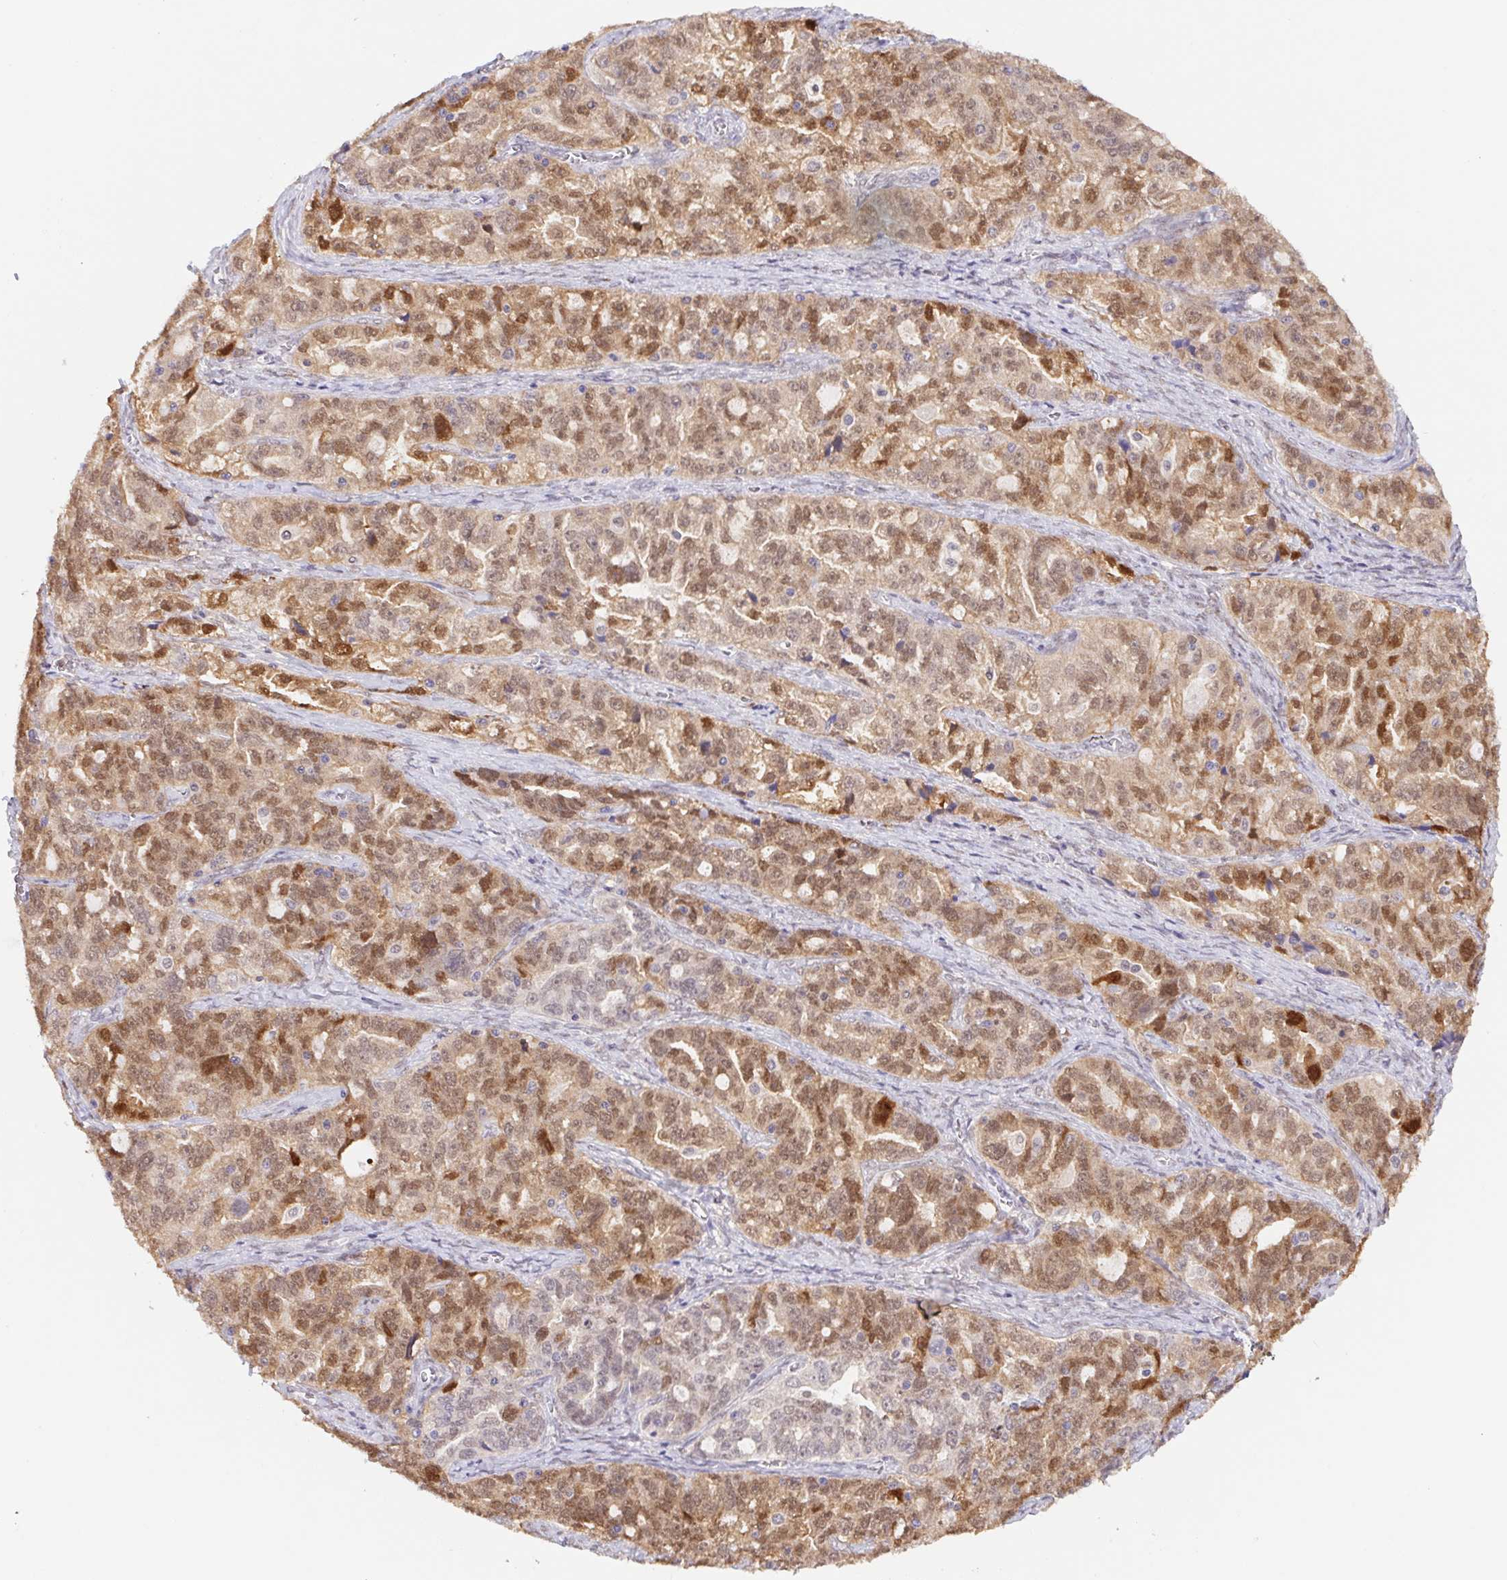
{"staining": {"intensity": "moderate", "quantity": ">75%", "location": "cytoplasmic/membranous,nuclear"}, "tissue": "ovarian cancer", "cell_type": "Tumor cells", "image_type": "cancer", "snomed": [{"axis": "morphology", "description": "Cystadenocarcinoma, serous, NOS"}, {"axis": "topography", "description": "Ovary"}], "caption": "Immunohistochemistry image of ovarian cancer stained for a protein (brown), which displays medium levels of moderate cytoplasmic/membranous and nuclear positivity in approximately >75% of tumor cells.", "gene": "L3MBTL4", "patient": {"sex": "female", "age": 51}}